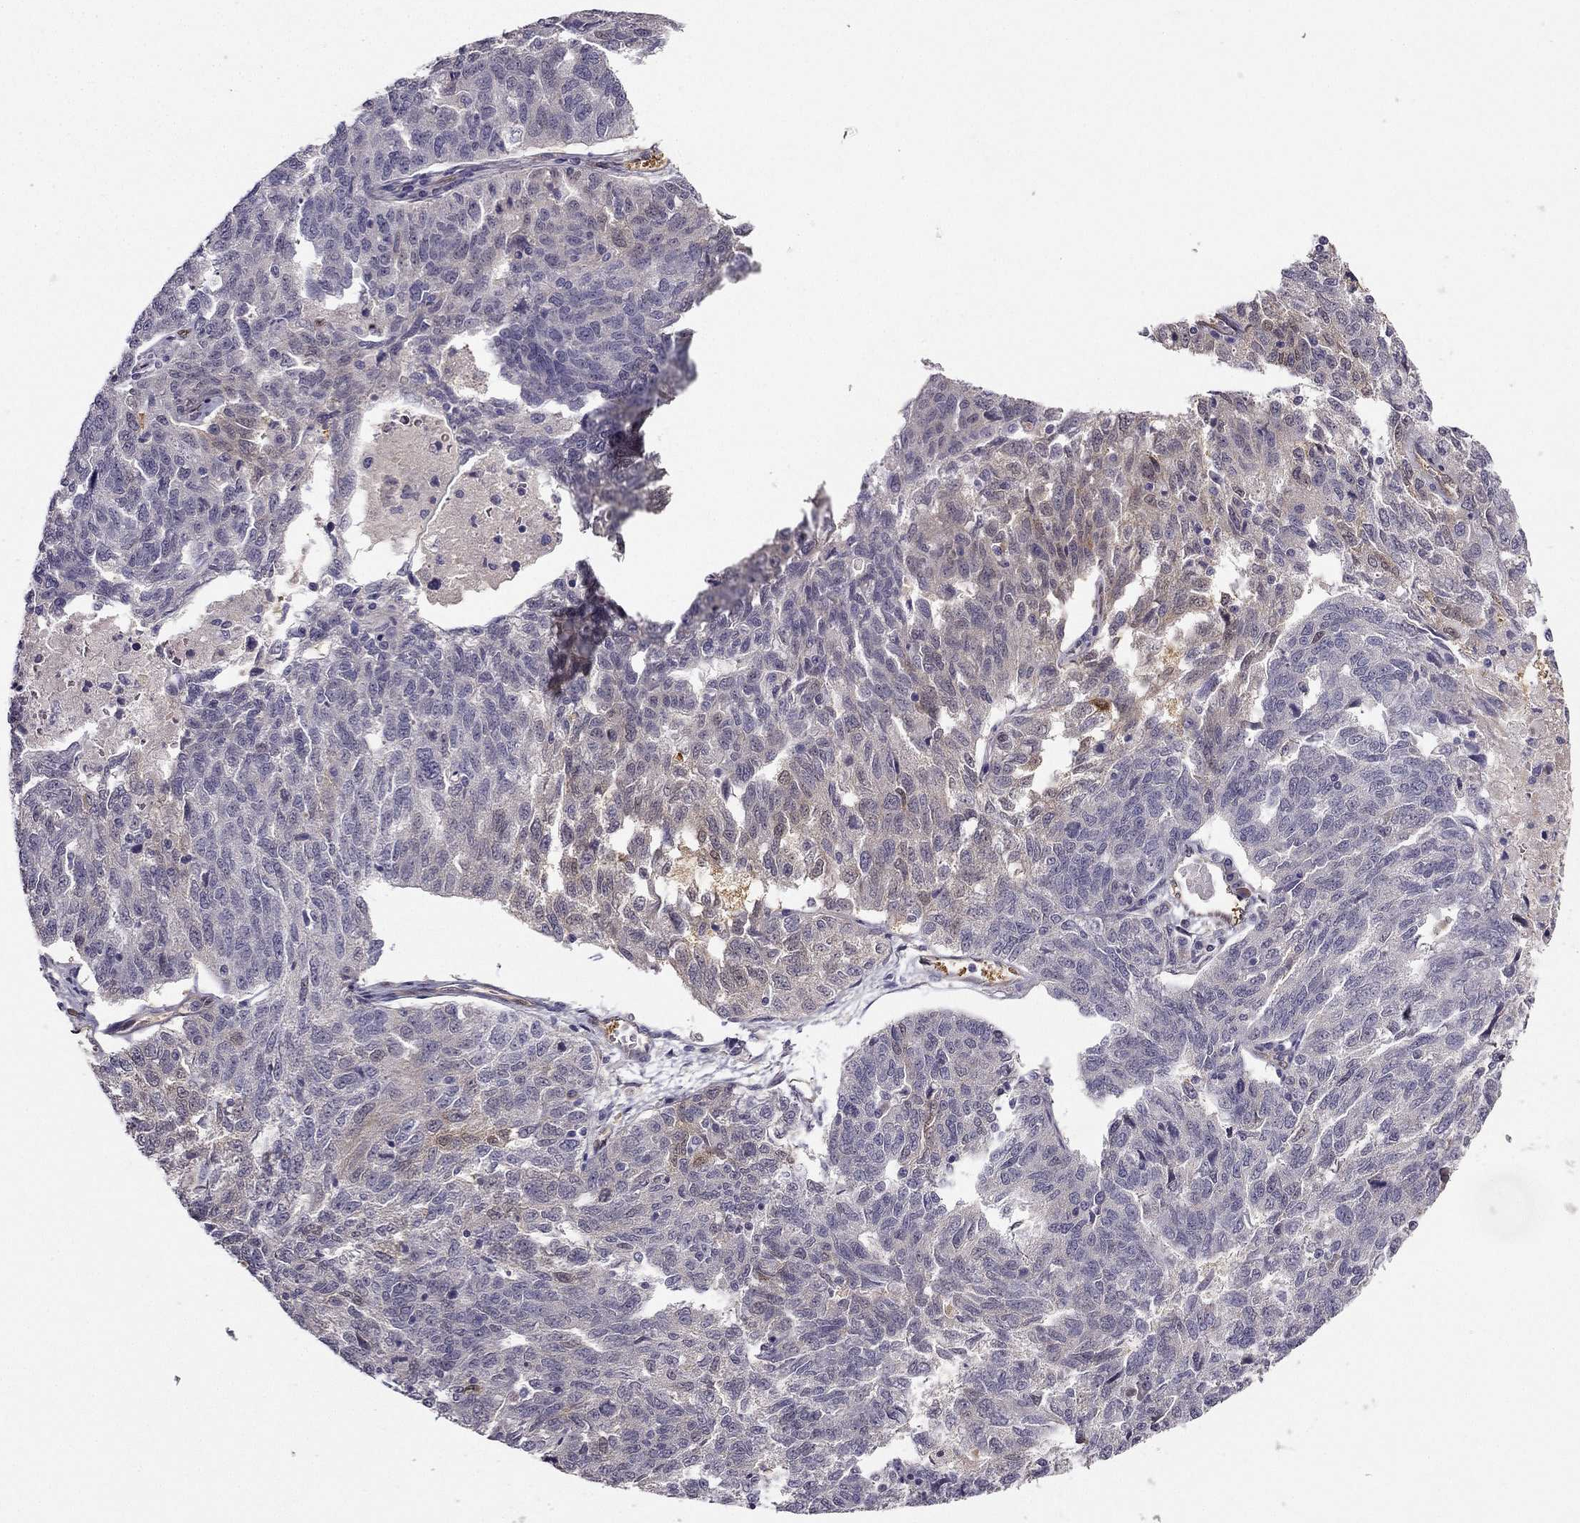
{"staining": {"intensity": "negative", "quantity": "none", "location": "none"}, "tissue": "ovarian cancer", "cell_type": "Tumor cells", "image_type": "cancer", "snomed": [{"axis": "morphology", "description": "Cystadenocarcinoma, serous, NOS"}, {"axis": "topography", "description": "Ovary"}], "caption": "Immunohistochemical staining of serous cystadenocarcinoma (ovarian) exhibits no significant positivity in tumor cells.", "gene": "NQO1", "patient": {"sex": "female", "age": 71}}